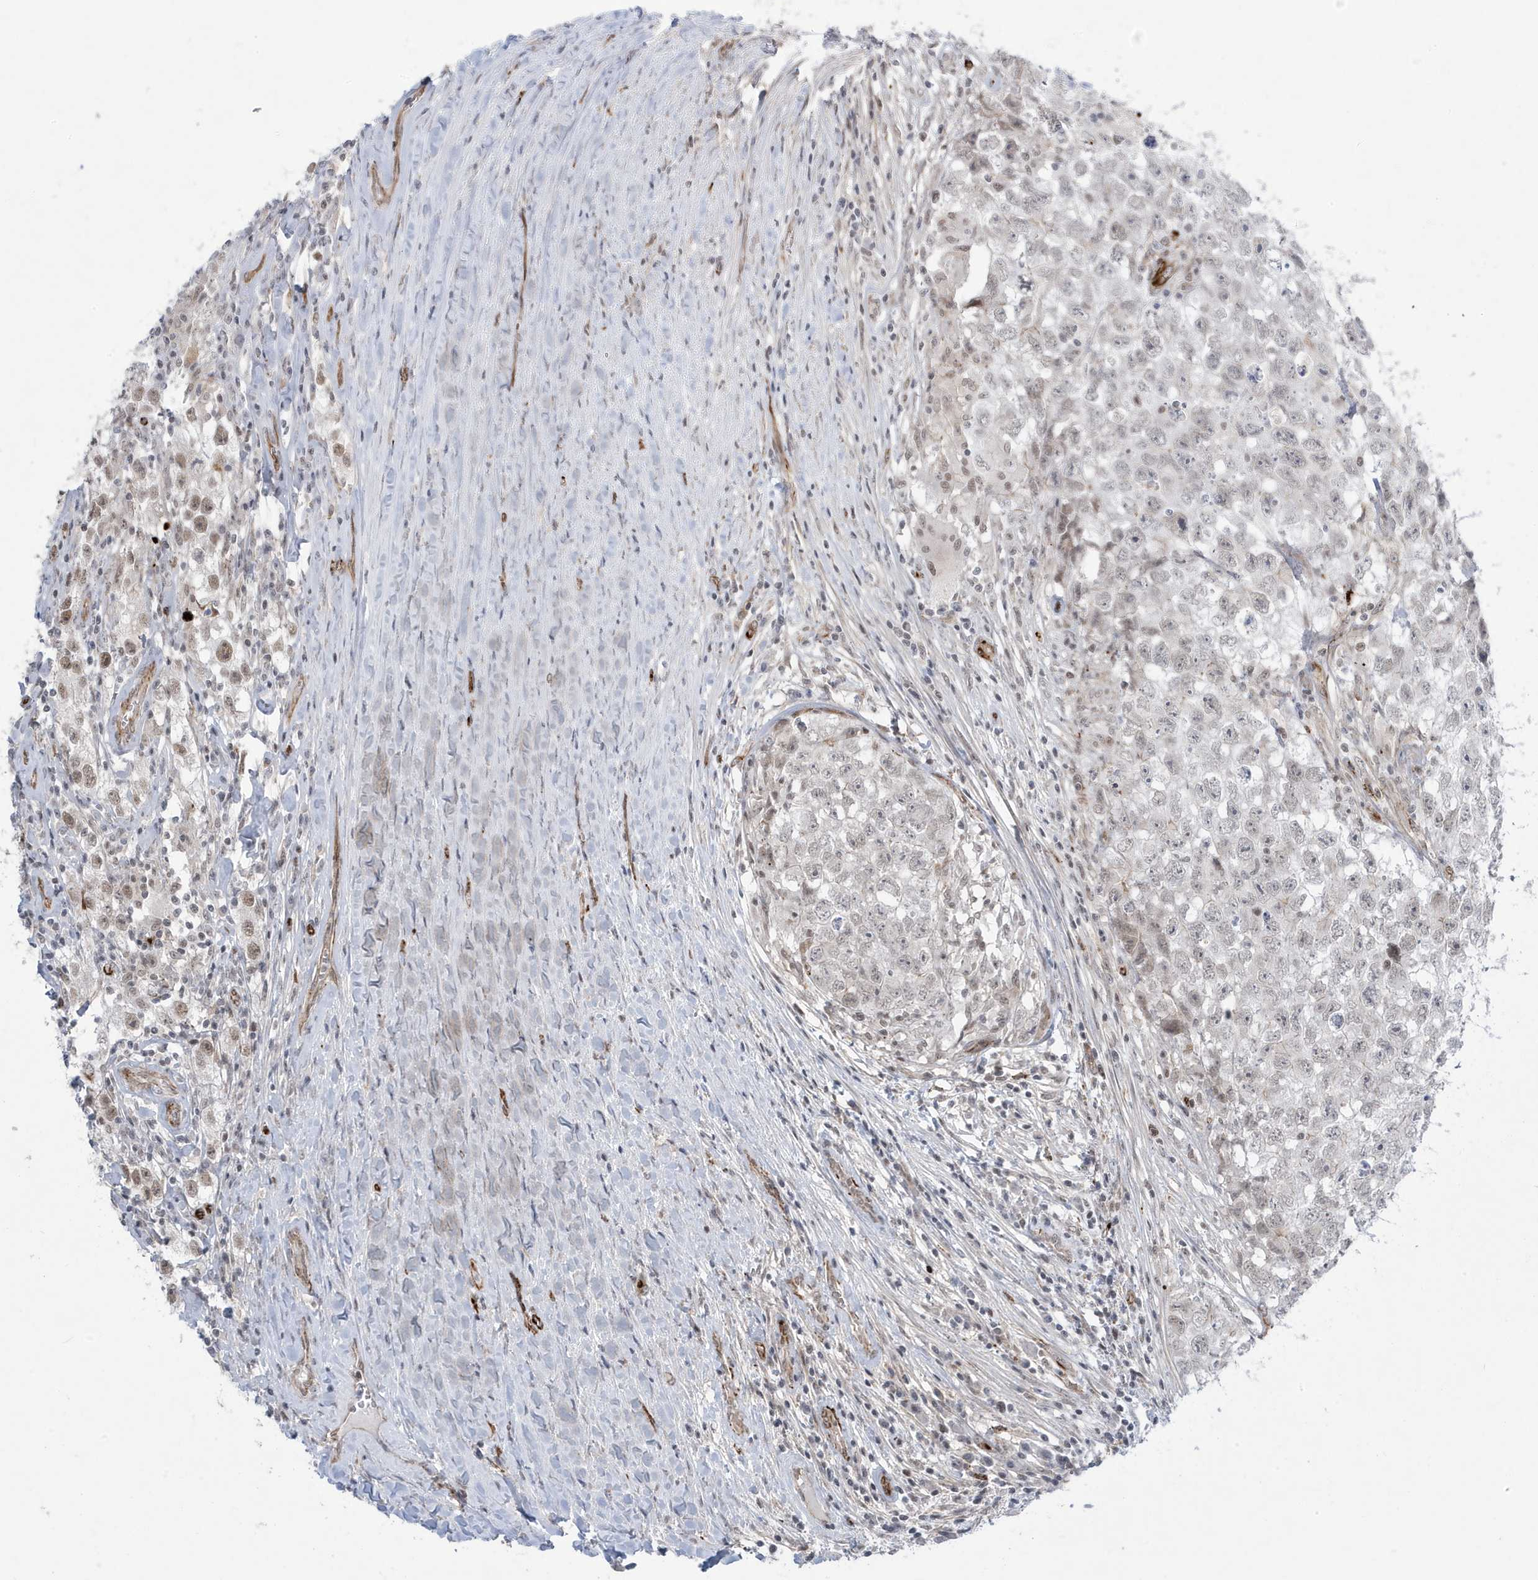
{"staining": {"intensity": "weak", "quantity": ">75%", "location": "nuclear"}, "tissue": "testis cancer", "cell_type": "Tumor cells", "image_type": "cancer", "snomed": [{"axis": "morphology", "description": "Seminoma, NOS"}, {"axis": "morphology", "description": "Carcinoma, Embryonal, NOS"}, {"axis": "topography", "description": "Testis"}], "caption": "Tumor cells show low levels of weak nuclear staining in approximately >75% of cells in testis cancer.", "gene": "ADAMTSL3", "patient": {"sex": "male", "age": 43}}